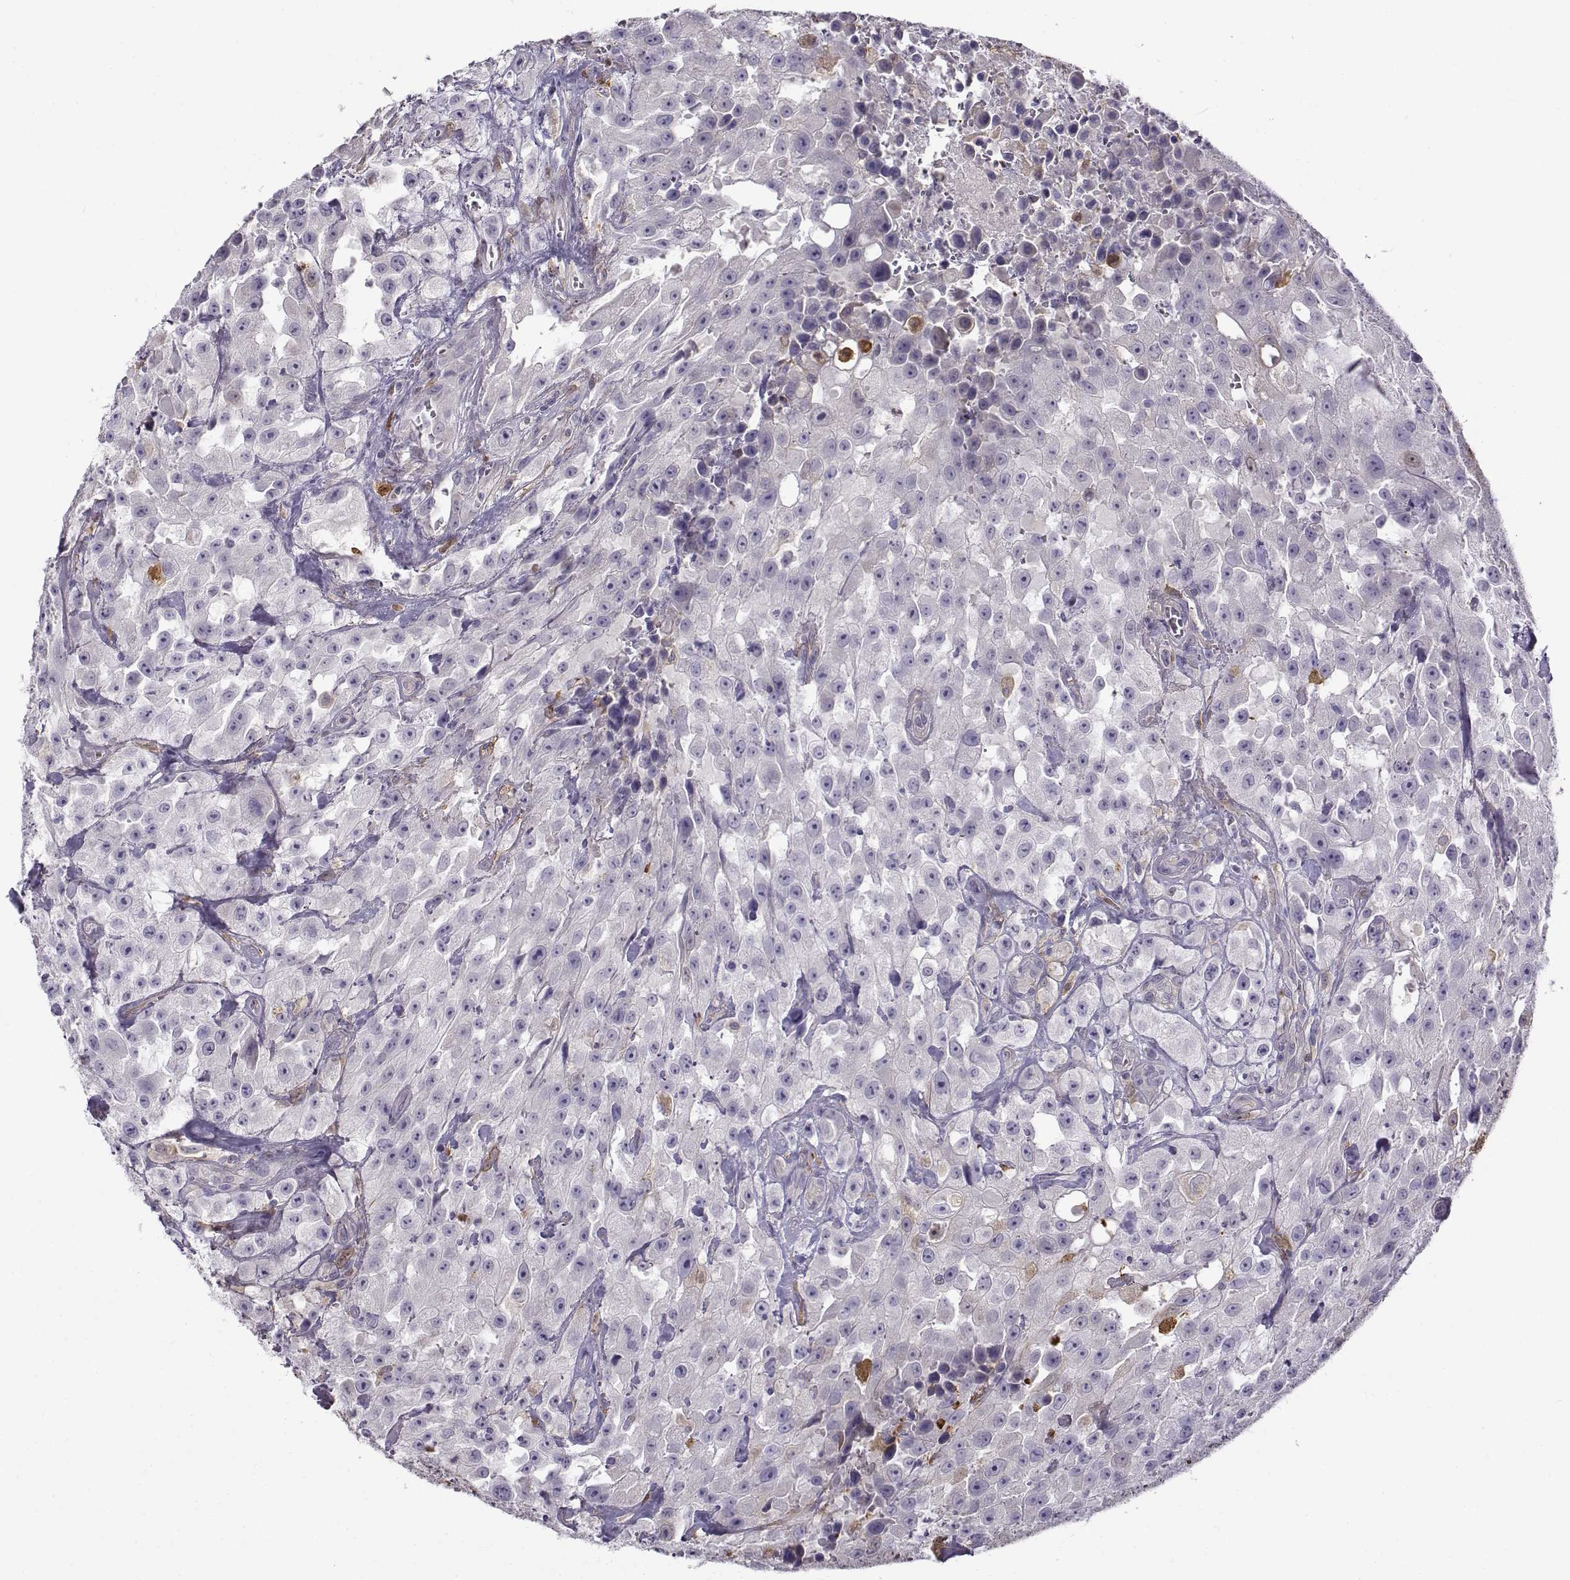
{"staining": {"intensity": "negative", "quantity": "none", "location": "none"}, "tissue": "urothelial cancer", "cell_type": "Tumor cells", "image_type": "cancer", "snomed": [{"axis": "morphology", "description": "Urothelial carcinoma, High grade"}, {"axis": "topography", "description": "Urinary bladder"}], "caption": "Tumor cells are negative for brown protein staining in urothelial cancer.", "gene": "UCP3", "patient": {"sex": "male", "age": 79}}